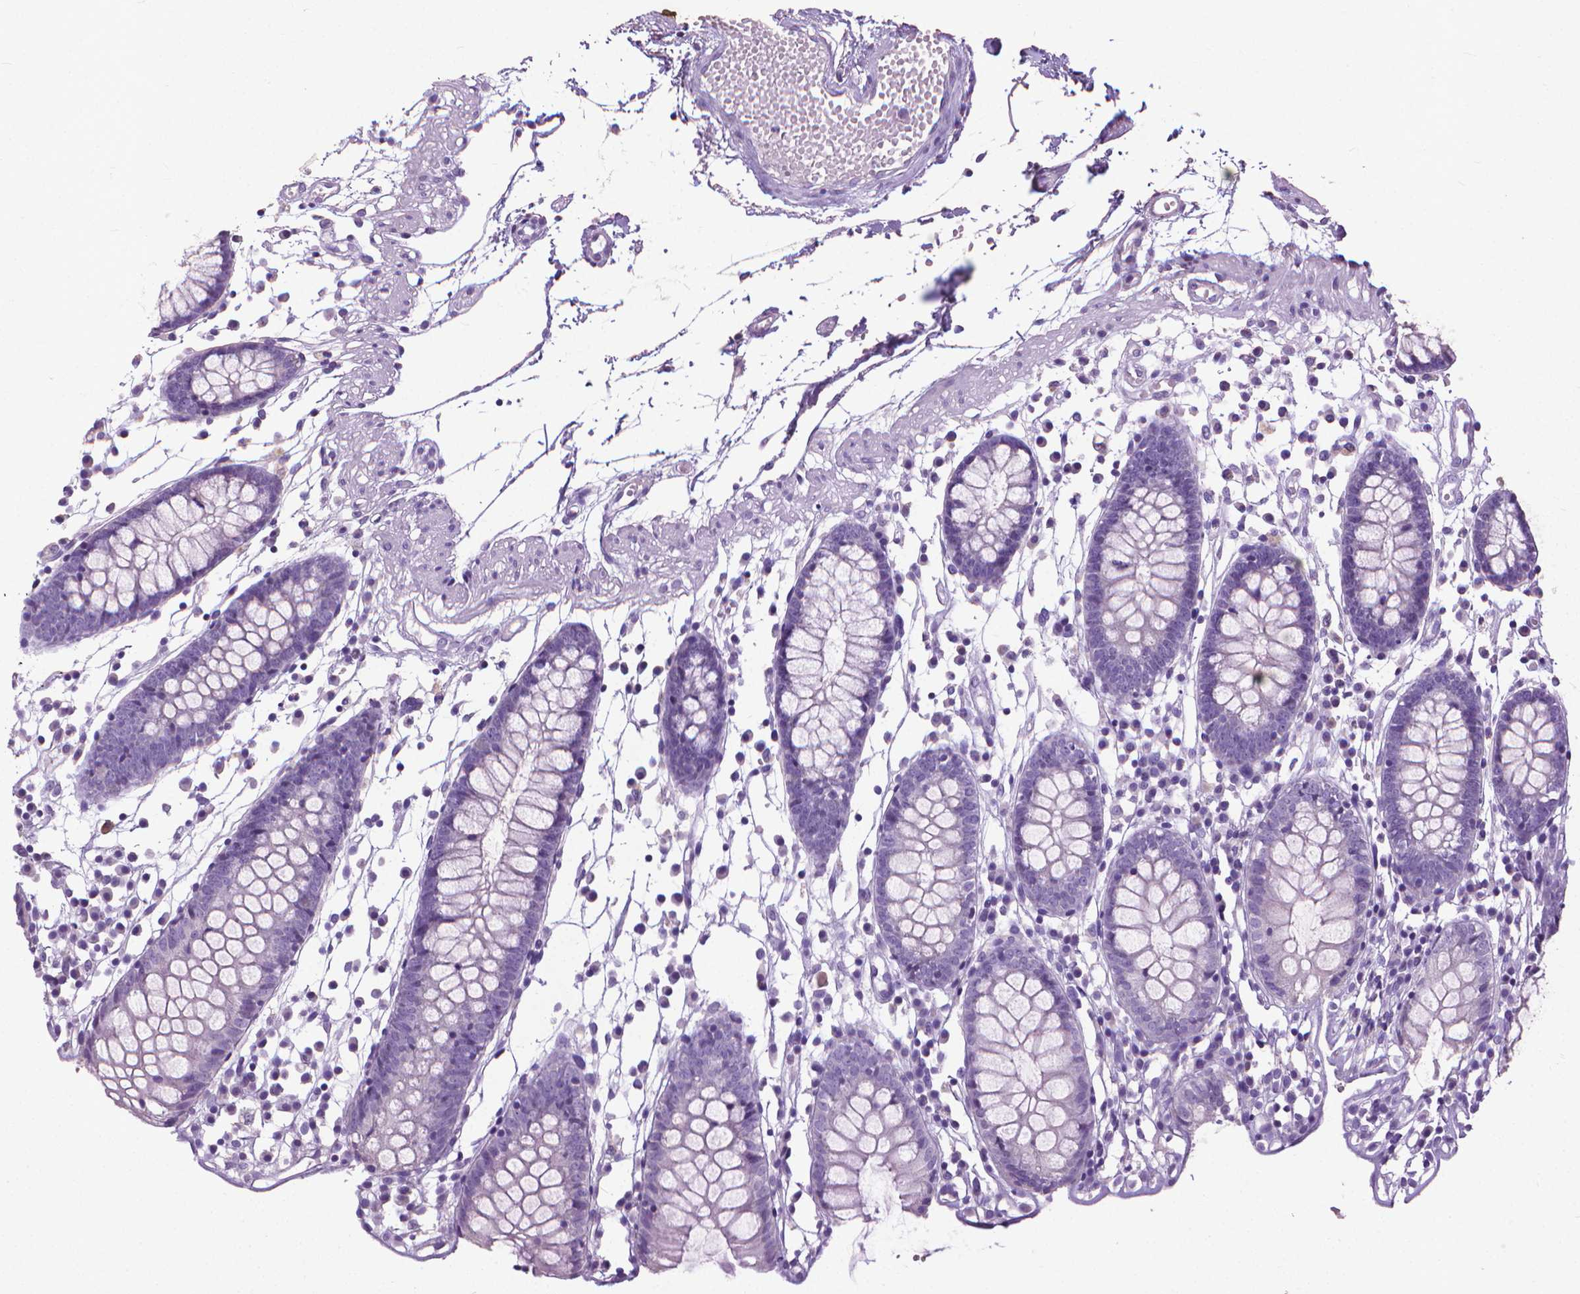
{"staining": {"intensity": "negative", "quantity": "none", "location": "none"}, "tissue": "colon", "cell_type": "Endothelial cells", "image_type": "normal", "snomed": [{"axis": "morphology", "description": "Normal tissue, NOS"}, {"axis": "morphology", "description": "Adenocarcinoma, NOS"}, {"axis": "topography", "description": "Colon"}], "caption": "Immunohistochemistry histopathology image of normal colon: human colon stained with DAB (3,3'-diaminobenzidine) exhibits no significant protein positivity in endothelial cells.", "gene": "KRT5", "patient": {"sex": "male", "age": 83}}